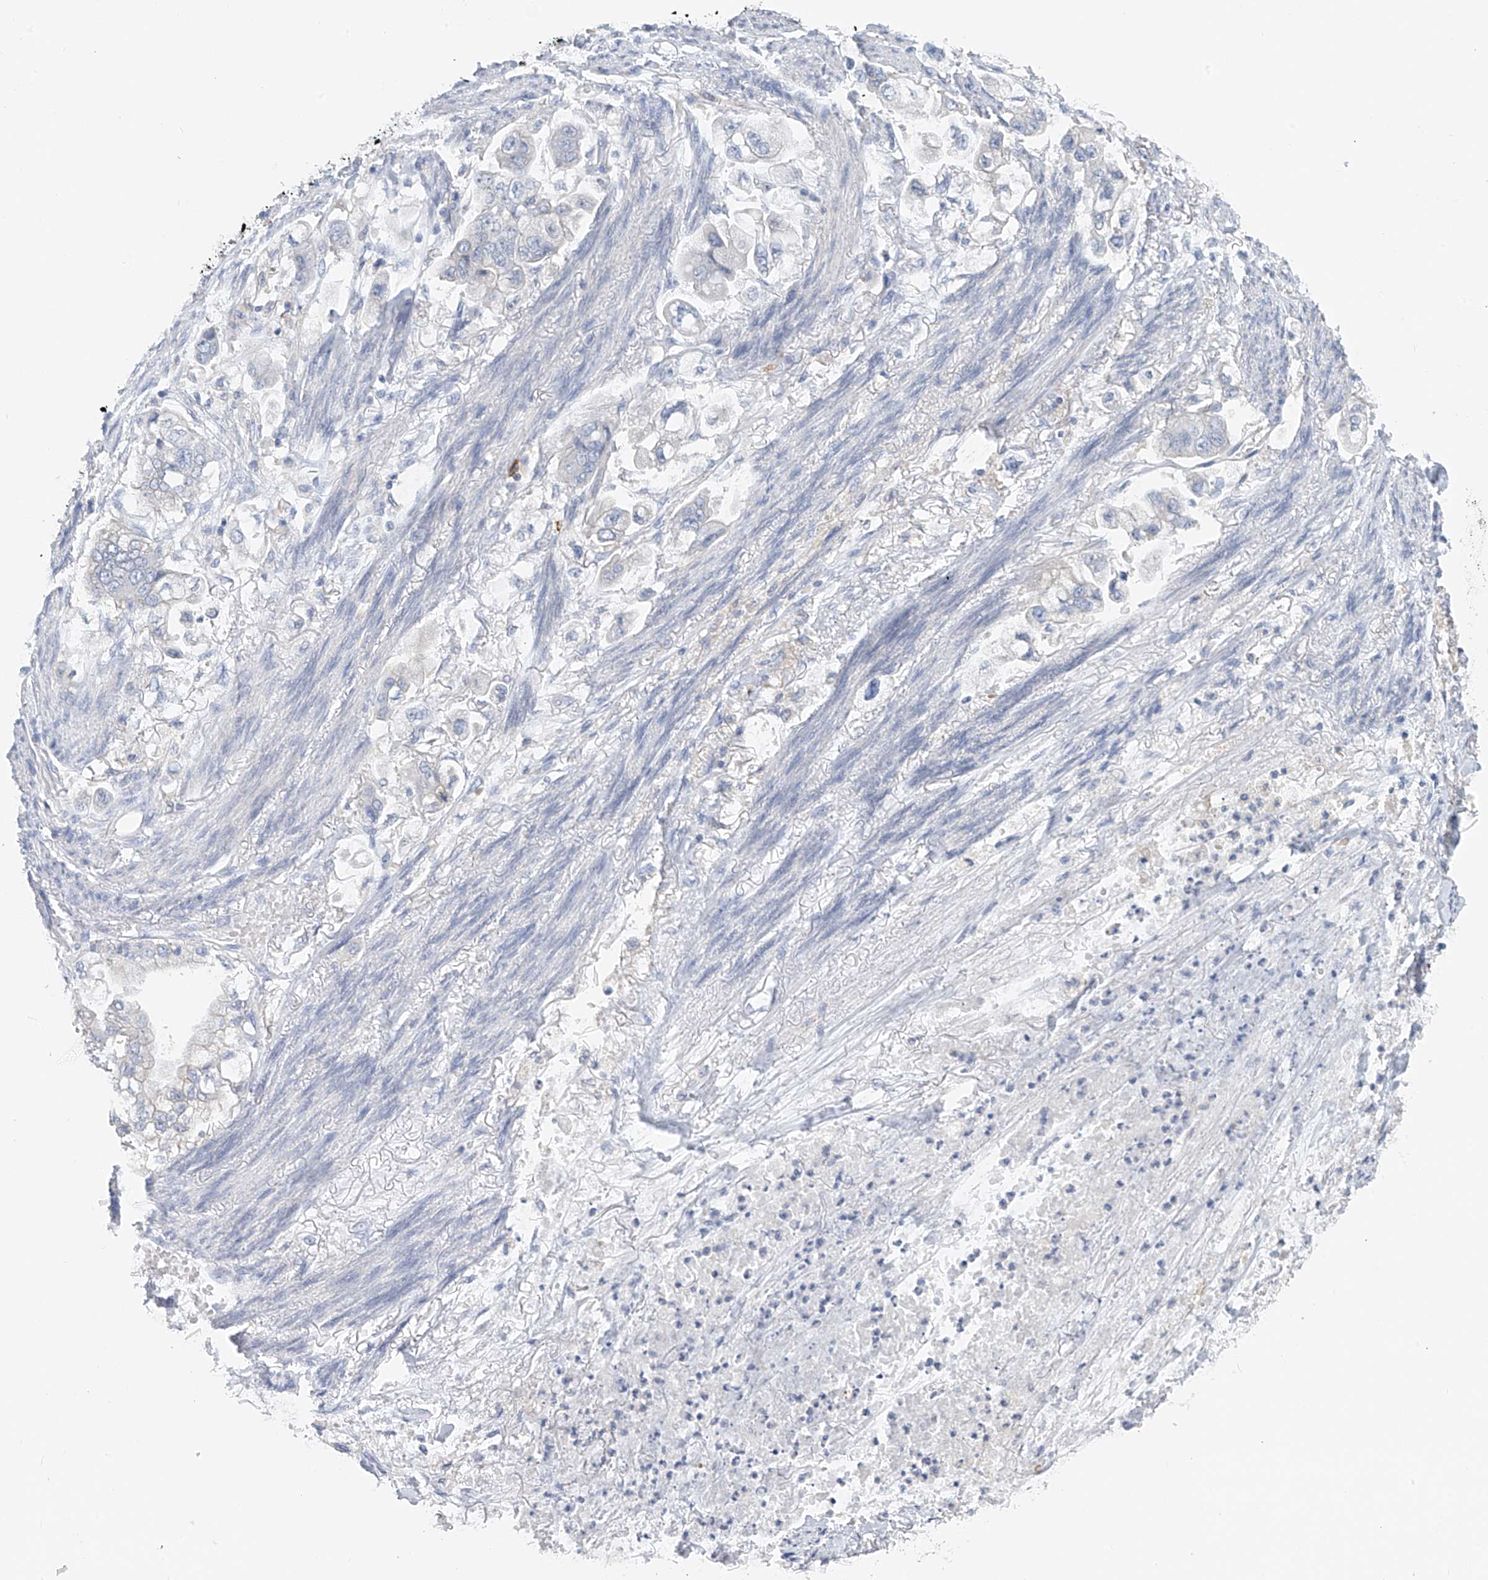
{"staining": {"intensity": "negative", "quantity": "none", "location": "none"}, "tissue": "stomach cancer", "cell_type": "Tumor cells", "image_type": "cancer", "snomed": [{"axis": "morphology", "description": "Adenocarcinoma, NOS"}, {"axis": "topography", "description": "Stomach"}], "caption": "Tumor cells show no significant positivity in stomach cancer. (DAB immunohistochemistry (IHC) visualized using brightfield microscopy, high magnification).", "gene": "POMGNT2", "patient": {"sex": "male", "age": 62}}